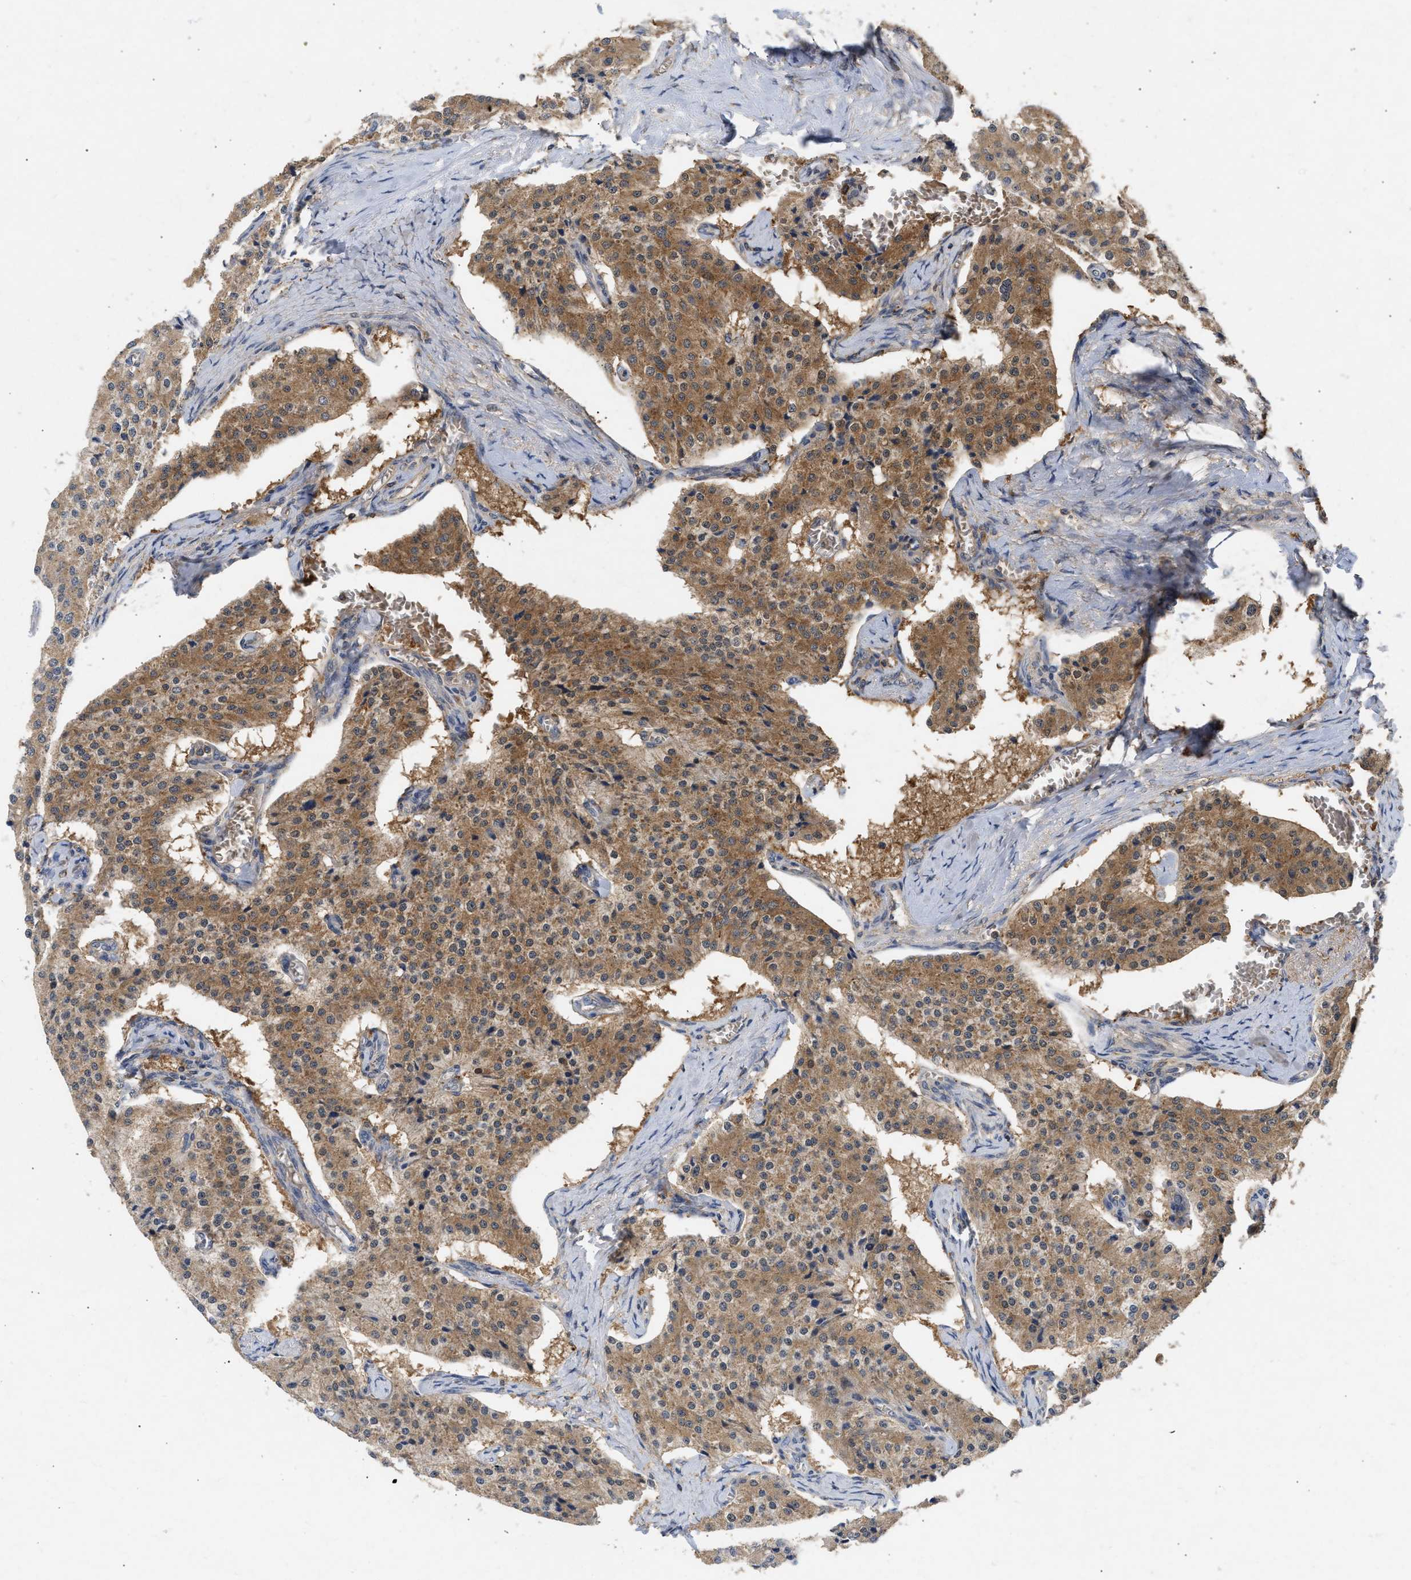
{"staining": {"intensity": "moderate", "quantity": "25%-75%", "location": "cytoplasmic/membranous,nuclear"}, "tissue": "carcinoid", "cell_type": "Tumor cells", "image_type": "cancer", "snomed": [{"axis": "morphology", "description": "Carcinoid, malignant, NOS"}, {"axis": "topography", "description": "Colon"}], "caption": "This histopathology image displays IHC staining of carcinoid, with medium moderate cytoplasmic/membranous and nuclear positivity in about 25%-75% of tumor cells.", "gene": "FITM1", "patient": {"sex": "female", "age": 52}}